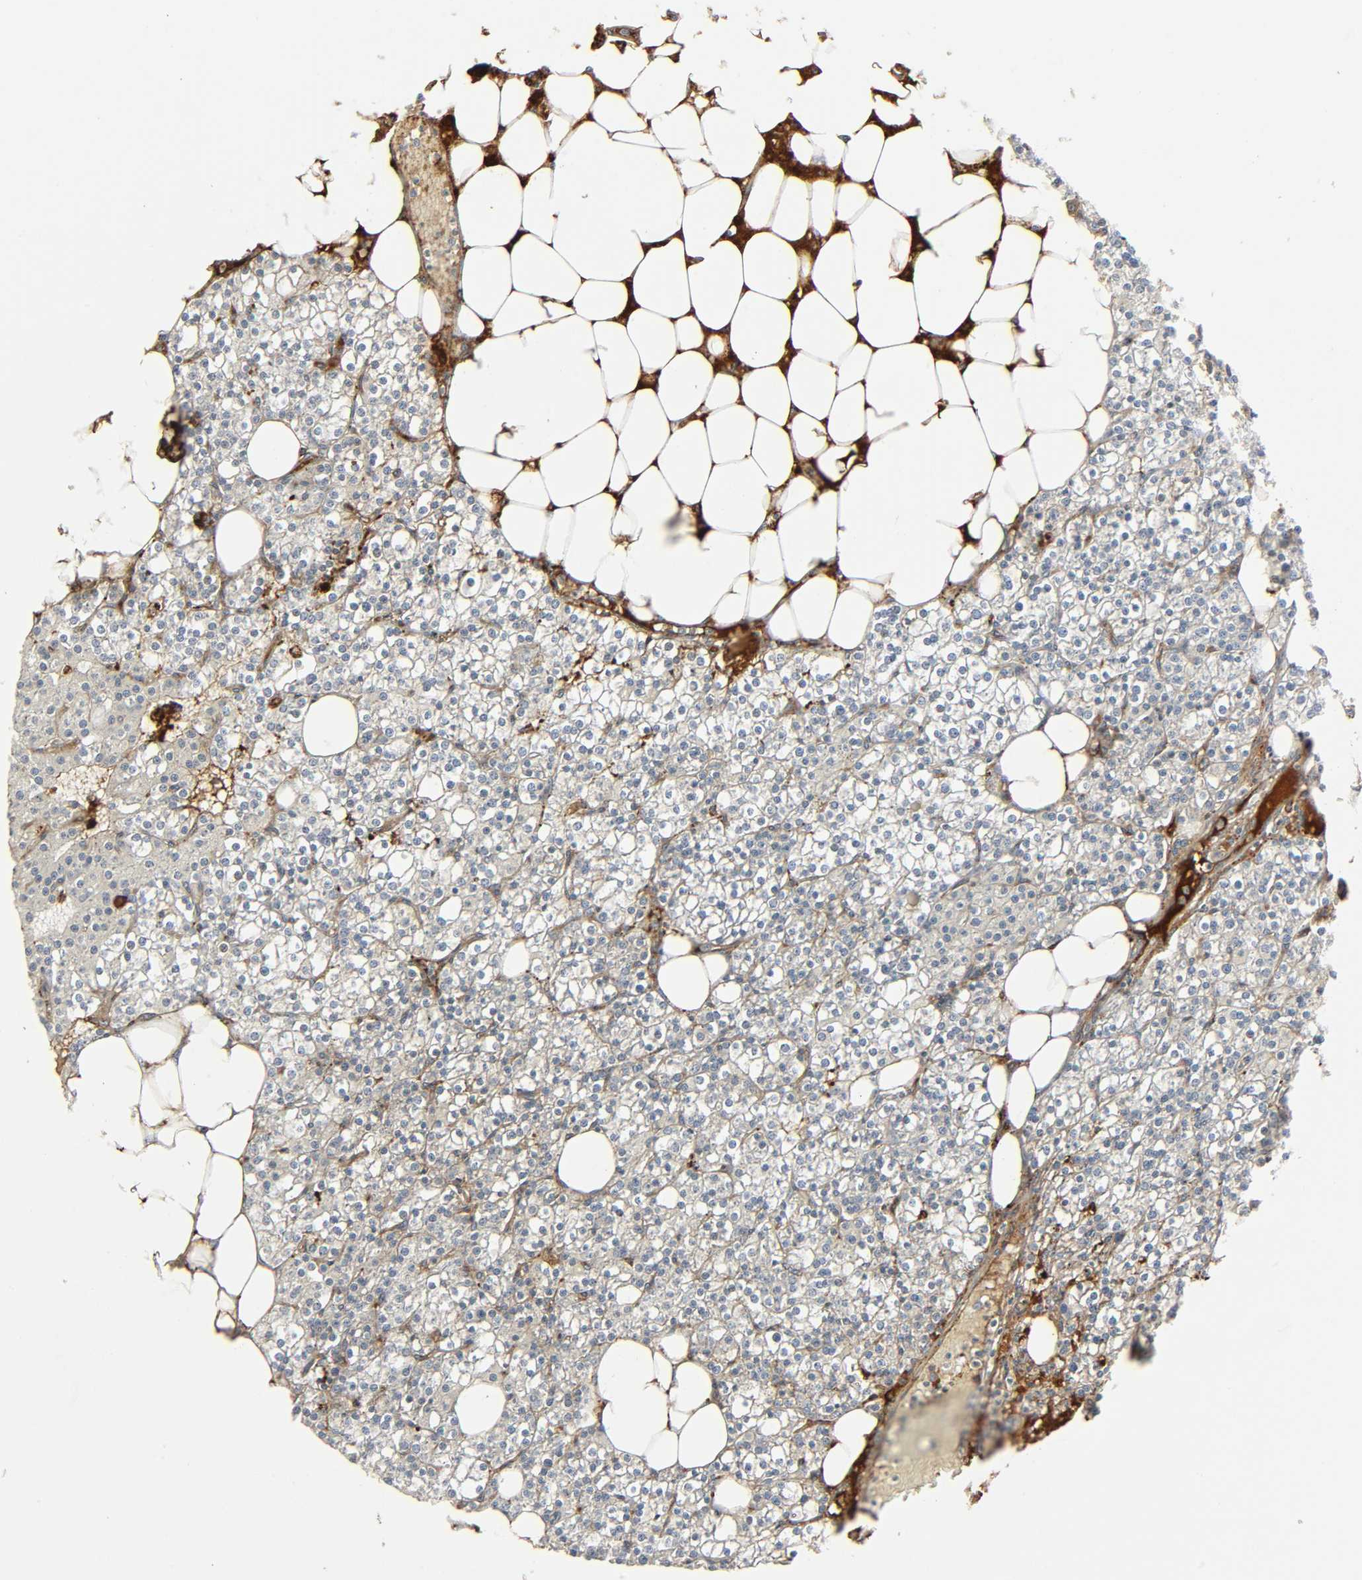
{"staining": {"intensity": "negative", "quantity": "none", "location": "none"}, "tissue": "parathyroid gland", "cell_type": "Glandular cells", "image_type": "normal", "snomed": [{"axis": "morphology", "description": "Normal tissue, NOS"}, {"axis": "topography", "description": "Parathyroid gland"}], "caption": "Human parathyroid gland stained for a protein using immunohistochemistry (IHC) exhibits no staining in glandular cells.", "gene": "C3", "patient": {"sex": "female", "age": 63}}